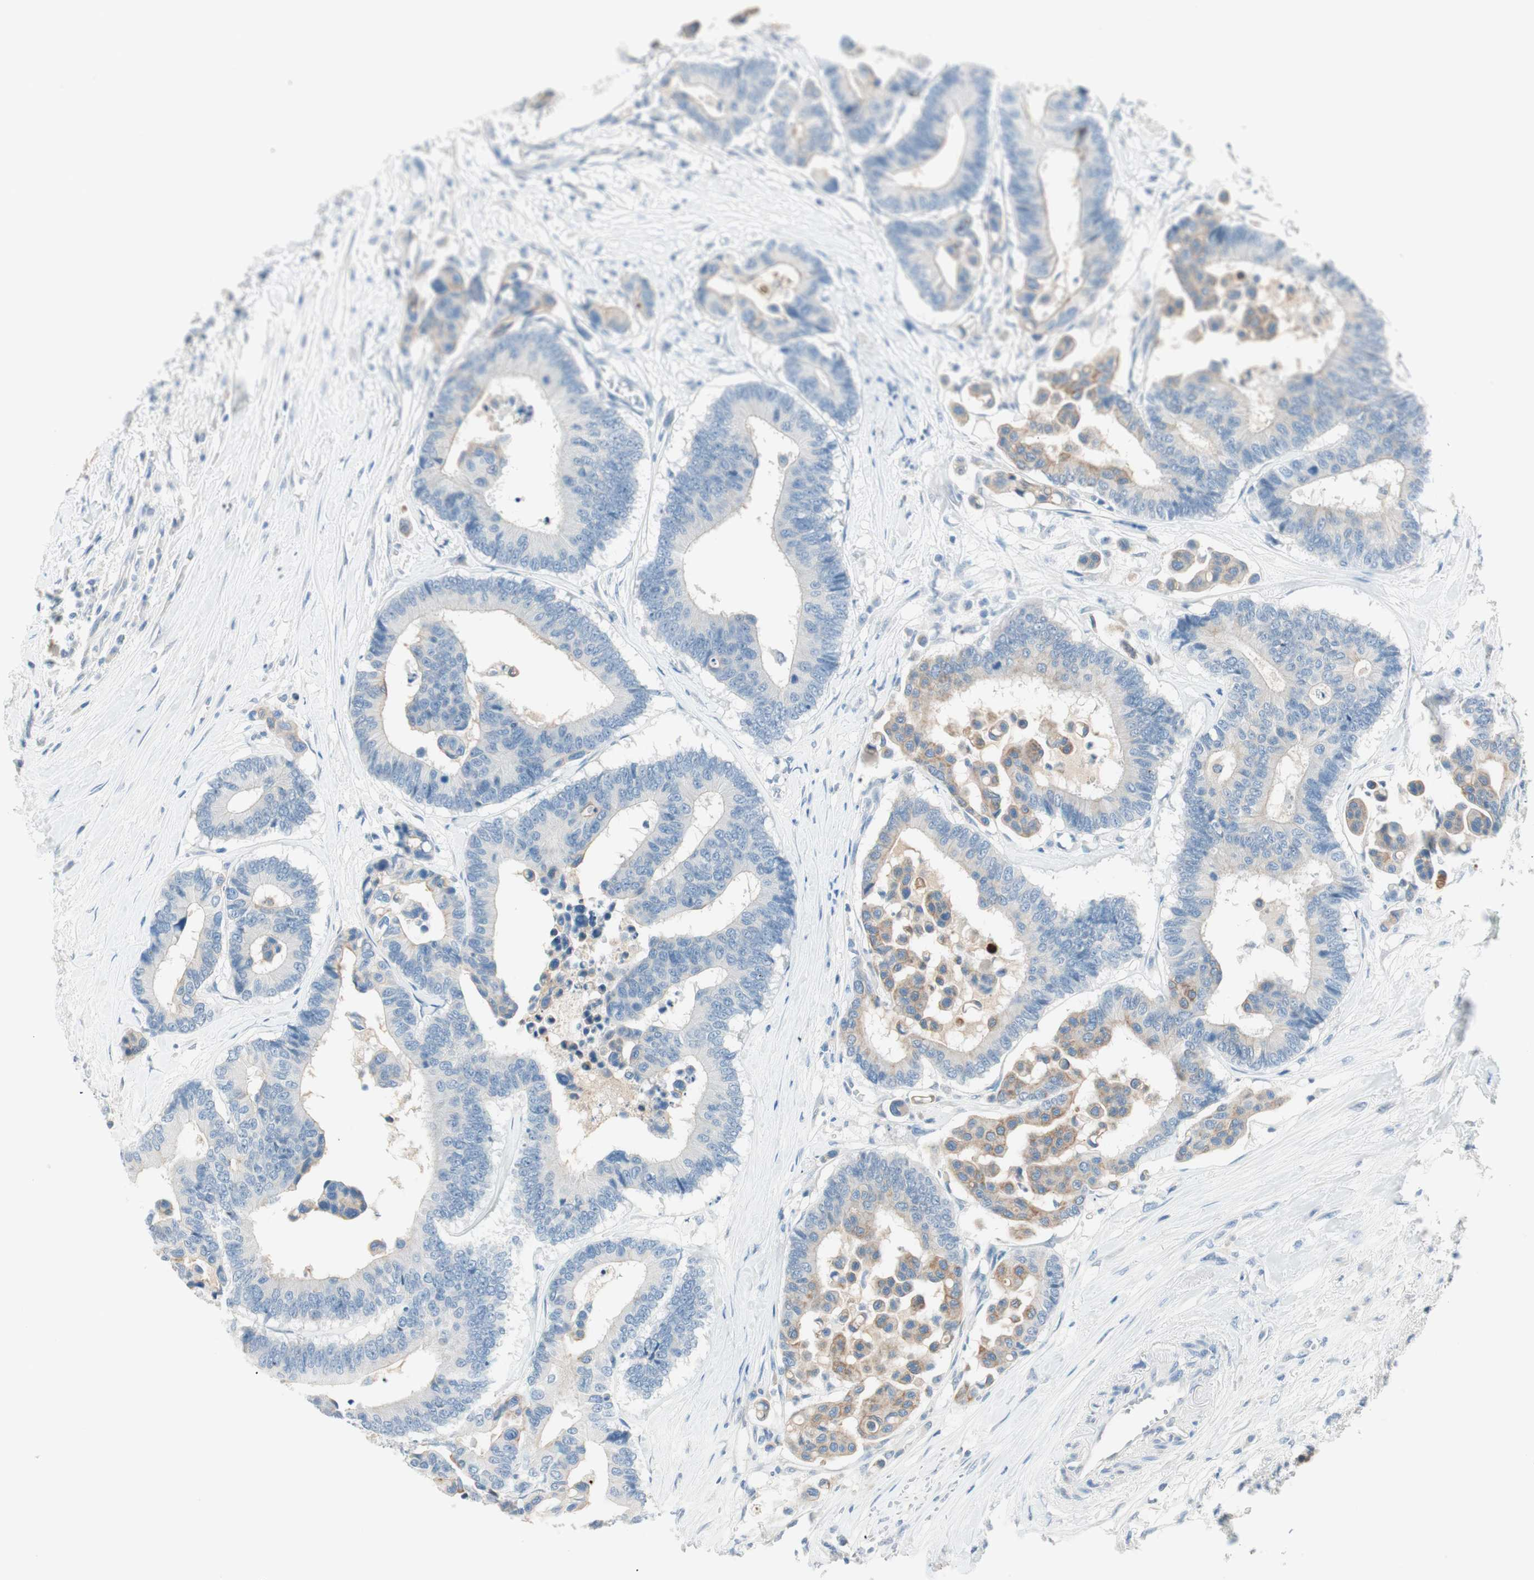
{"staining": {"intensity": "negative", "quantity": "none", "location": "none"}, "tissue": "colorectal cancer", "cell_type": "Tumor cells", "image_type": "cancer", "snomed": [{"axis": "morphology", "description": "Normal tissue, NOS"}, {"axis": "morphology", "description": "Adenocarcinoma, NOS"}, {"axis": "topography", "description": "Colon"}], "caption": "Tumor cells are negative for protein expression in human colorectal adenocarcinoma.", "gene": "GNAO1", "patient": {"sex": "male", "age": 82}}